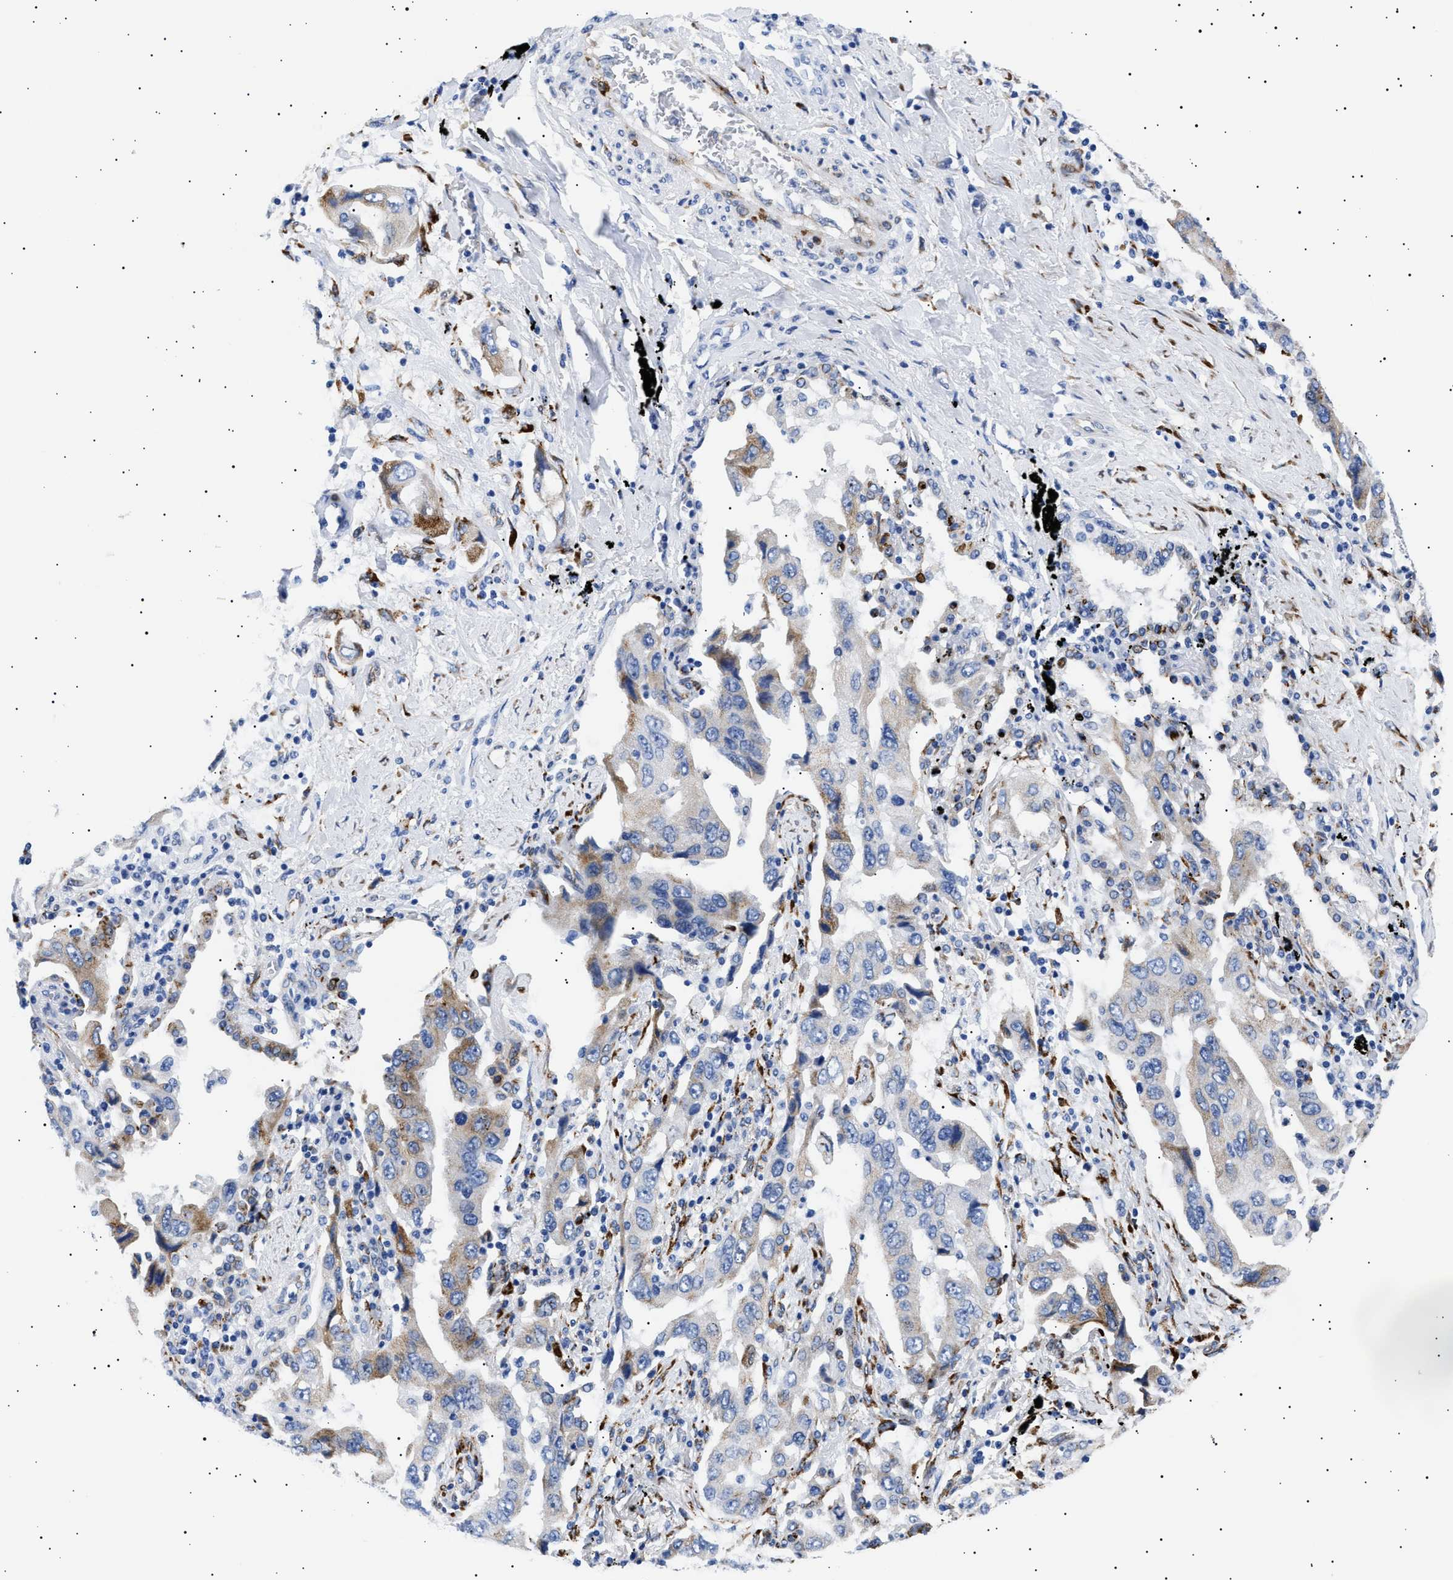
{"staining": {"intensity": "moderate", "quantity": "25%-75%", "location": "cytoplasmic/membranous"}, "tissue": "lung cancer", "cell_type": "Tumor cells", "image_type": "cancer", "snomed": [{"axis": "morphology", "description": "Adenocarcinoma, NOS"}, {"axis": "topography", "description": "Lung"}], "caption": "Brown immunohistochemical staining in adenocarcinoma (lung) shows moderate cytoplasmic/membranous staining in about 25%-75% of tumor cells.", "gene": "HEMGN", "patient": {"sex": "female", "age": 65}}